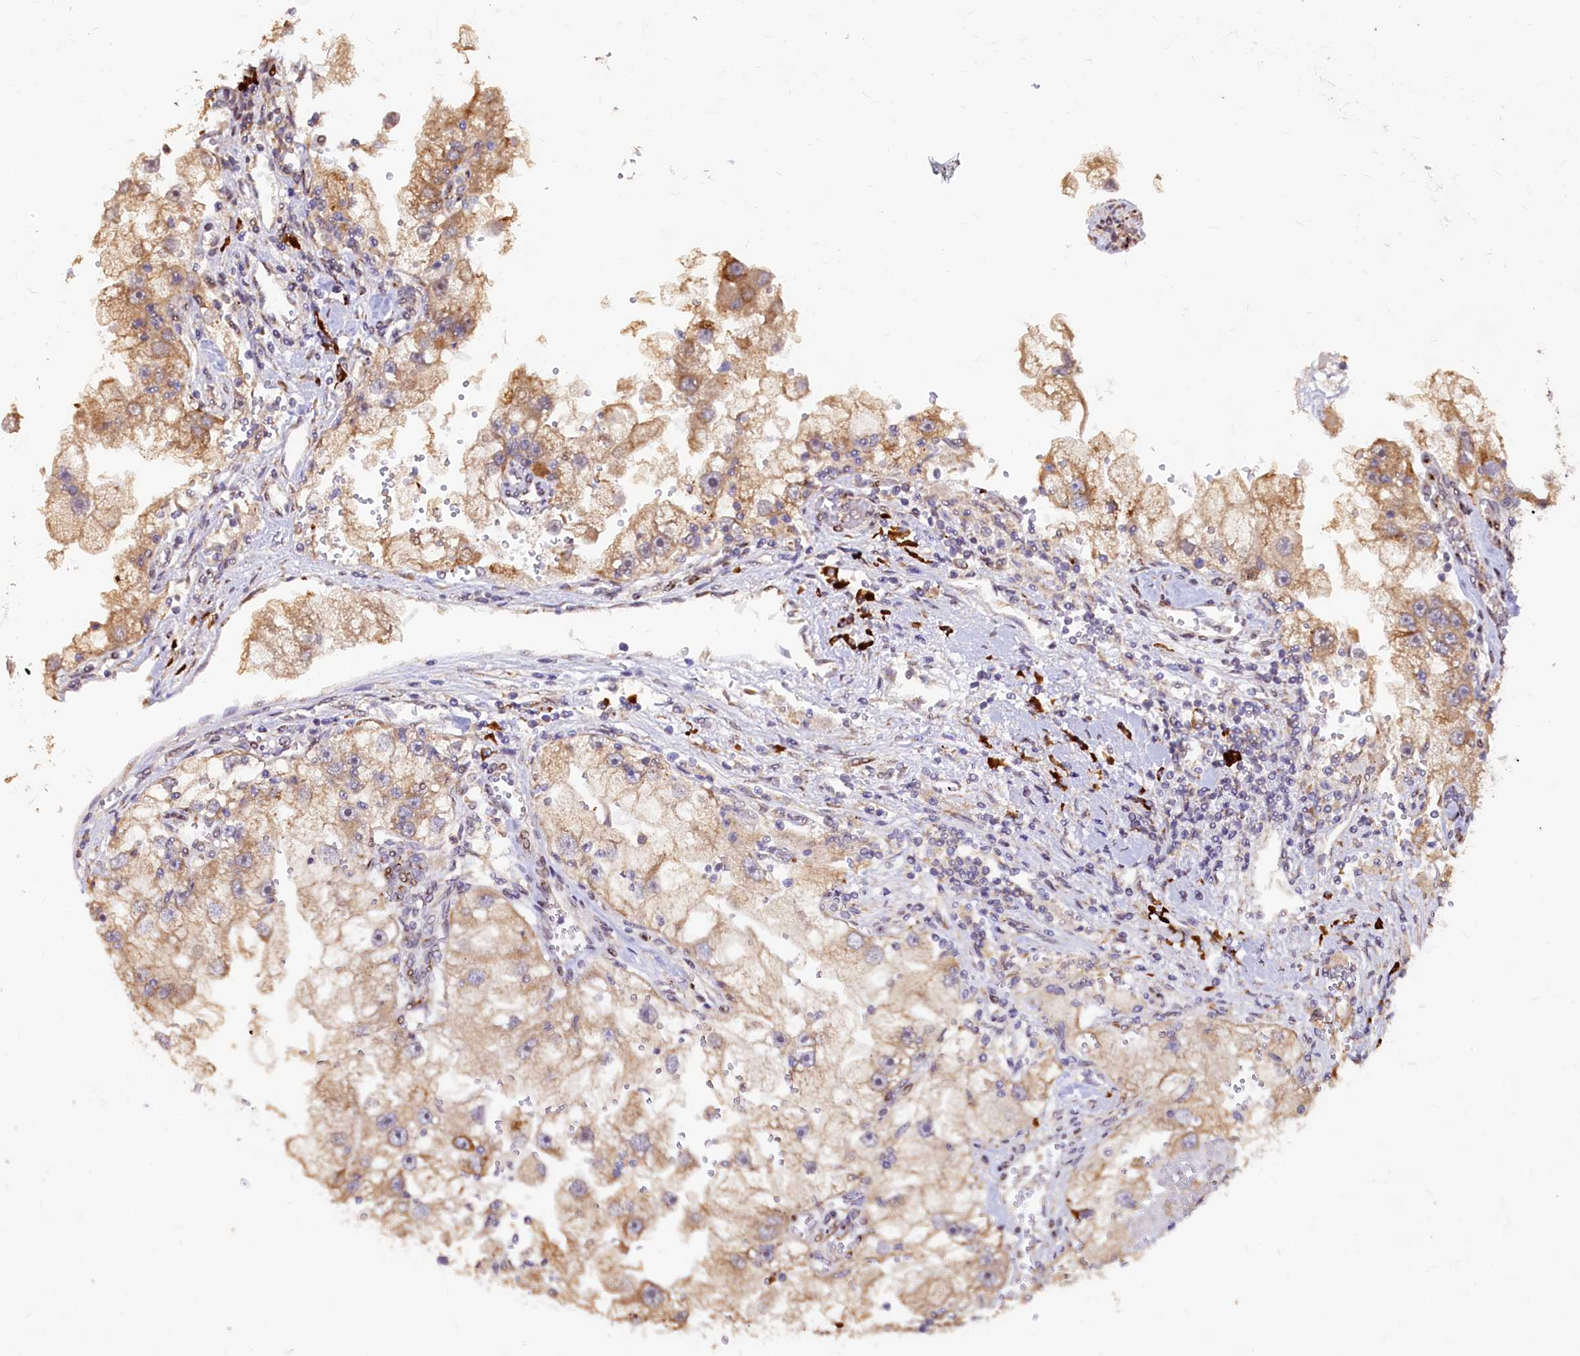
{"staining": {"intensity": "moderate", "quantity": ">75%", "location": "cytoplasmic/membranous"}, "tissue": "renal cancer", "cell_type": "Tumor cells", "image_type": "cancer", "snomed": [{"axis": "morphology", "description": "Adenocarcinoma, NOS"}, {"axis": "topography", "description": "Kidney"}], "caption": "Renal adenocarcinoma stained with a brown dye reveals moderate cytoplasmic/membranous positive expression in approximately >75% of tumor cells.", "gene": "C5orf15", "patient": {"sex": "male", "age": 63}}